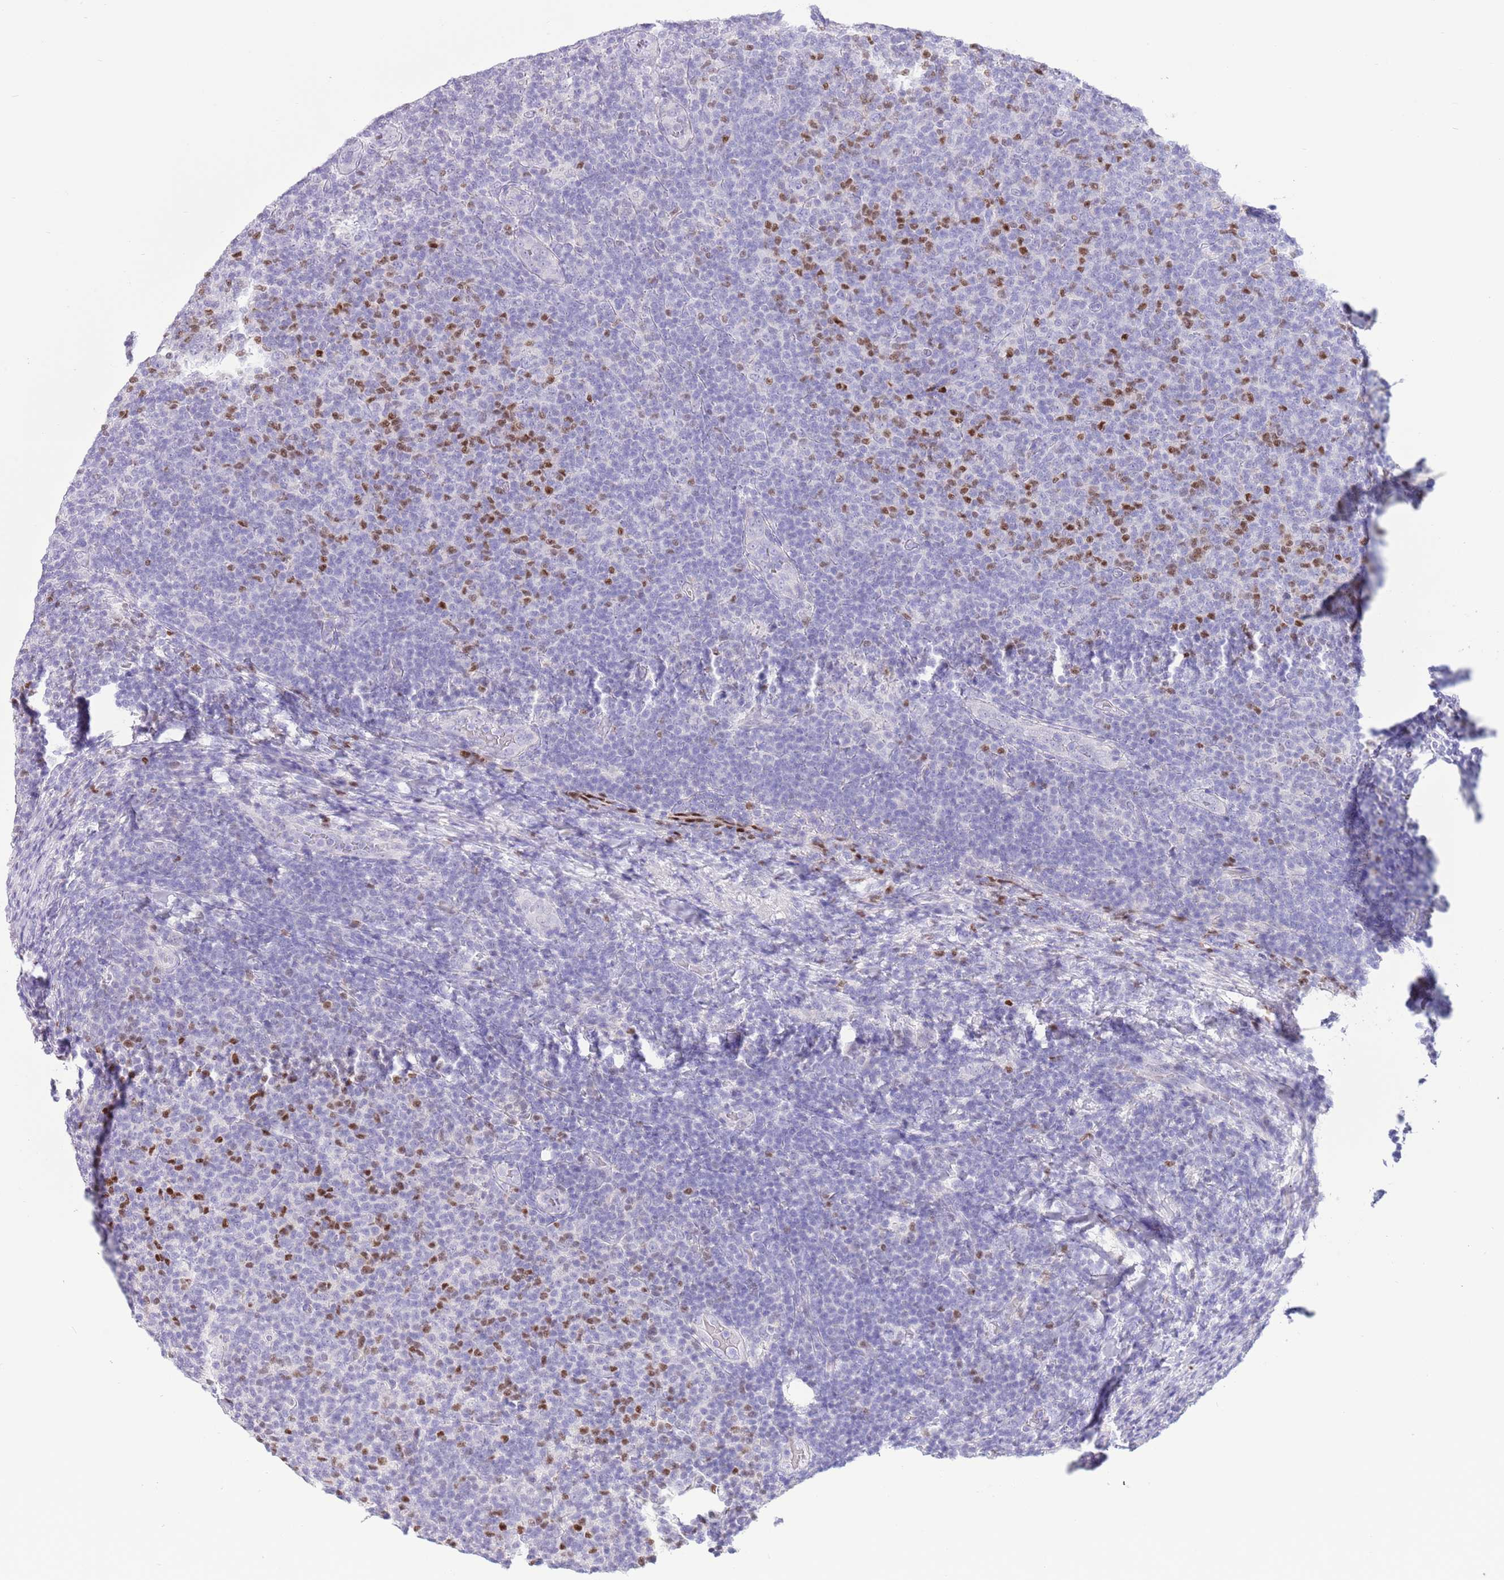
{"staining": {"intensity": "negative", "quantity": "none", "location": "none"}, "tissue": "lymphoma", "cell_type": "Tumor cells", "image_type": "cancer", "snomed": [{"axis": "morphology", "description": "Malignant lymphoma, non-Hodgkin's type, Low grade"}, {"axis": "topography", "description": "Lymph node"}], "caption": "Photomicrograph shows no significant protein expression in tumor cells of lymphoma.", "gene": "TOX2", "patient": {"sex": "male", "age": 66}}